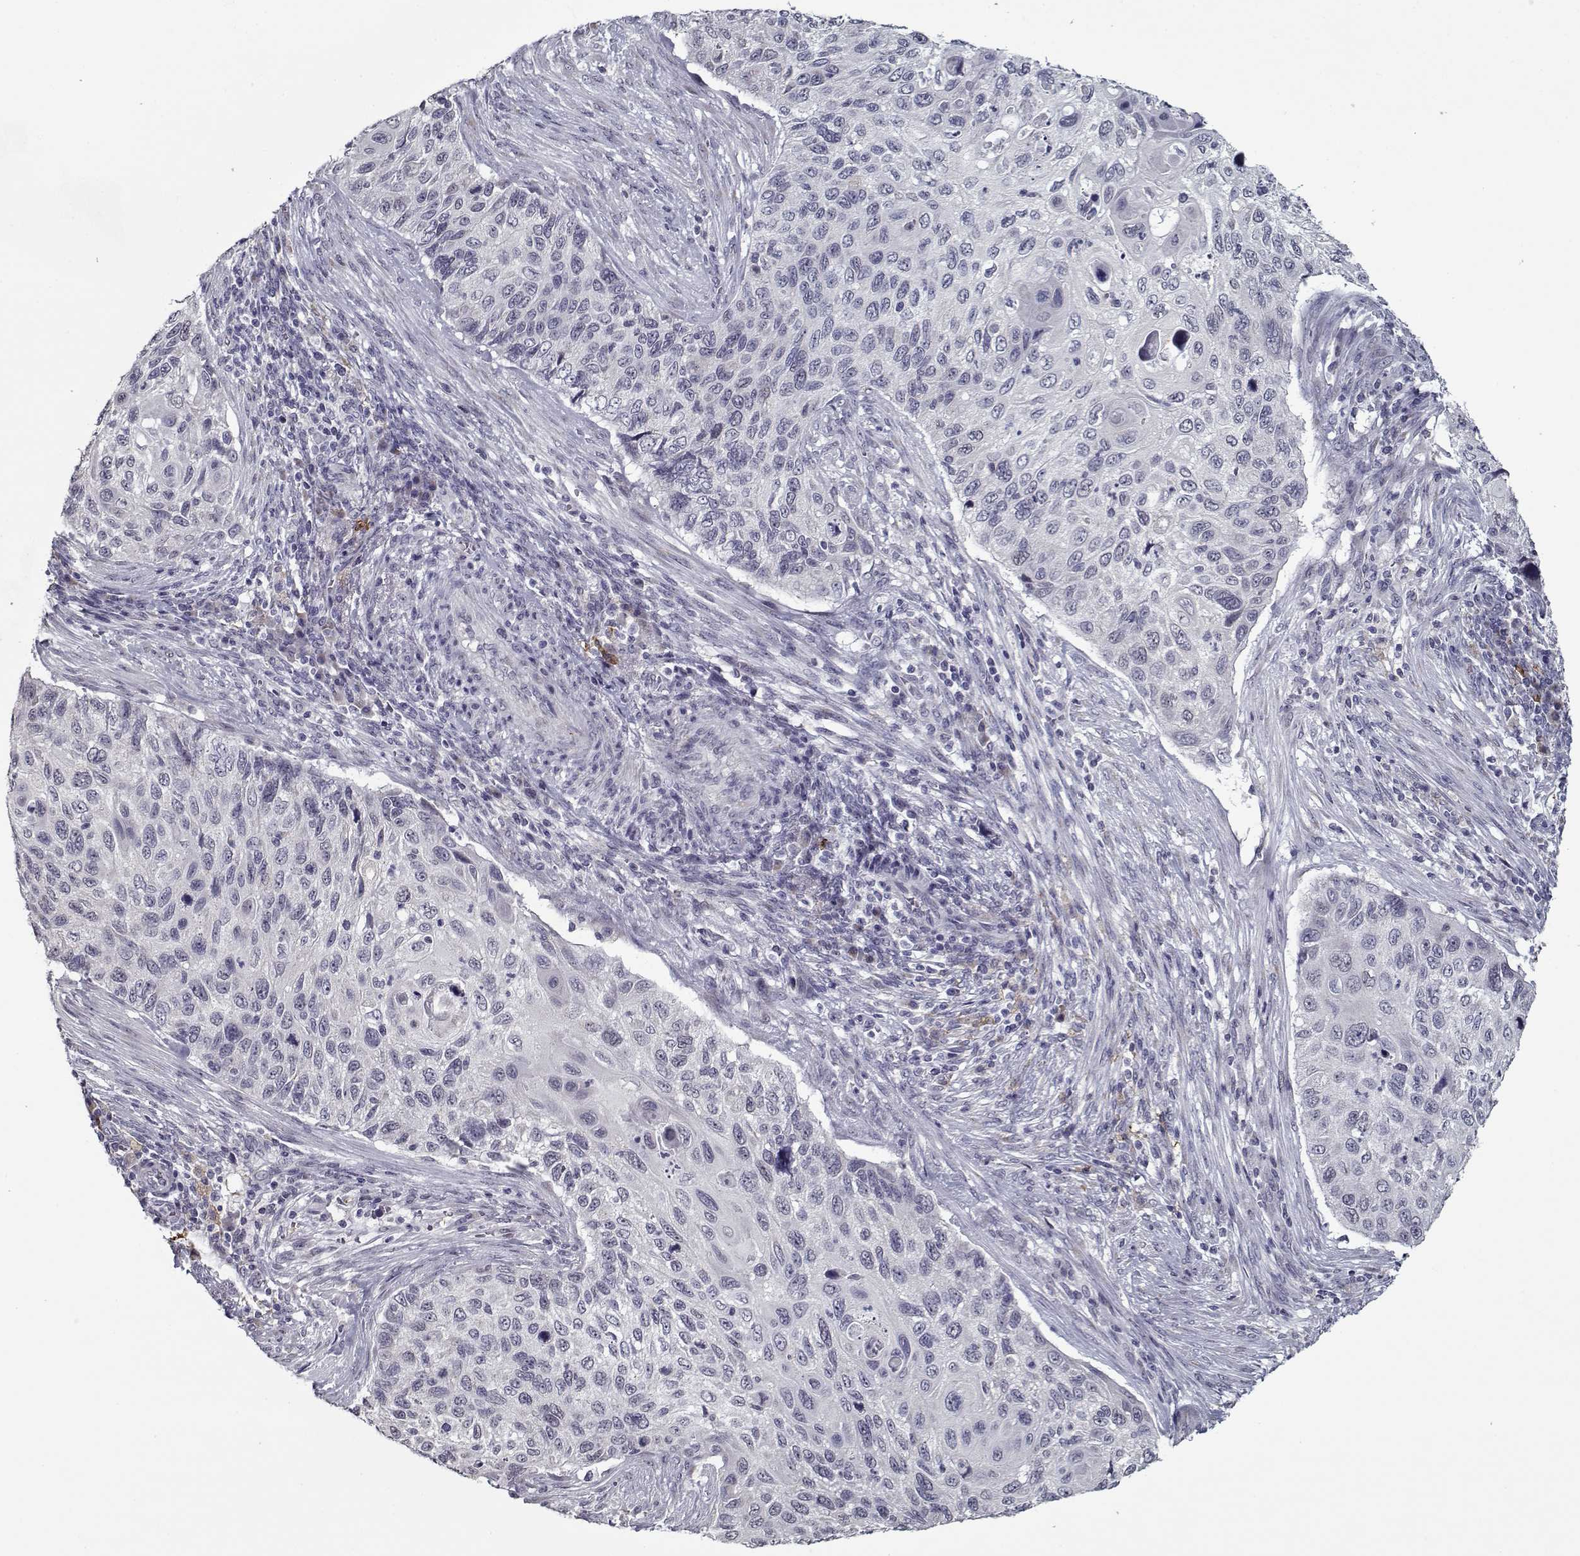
{"staining": {"intensity": "negative", "quantity": "none", "location": "none"}, "tissue": "cervical cancer", "cell_type": "Tumor cells", "image_type": "cancer", "snomed": [{"axis": "morphology", "description": "Squamous cell carcinoma, NOS"}, {"axis": "topography", "description": "Cervix"}], "caption": "Tumor cells show no significant positivity in cervical cancer.", "gene": "SEC16B", "patient": {"sex": "female", "age": 70}}